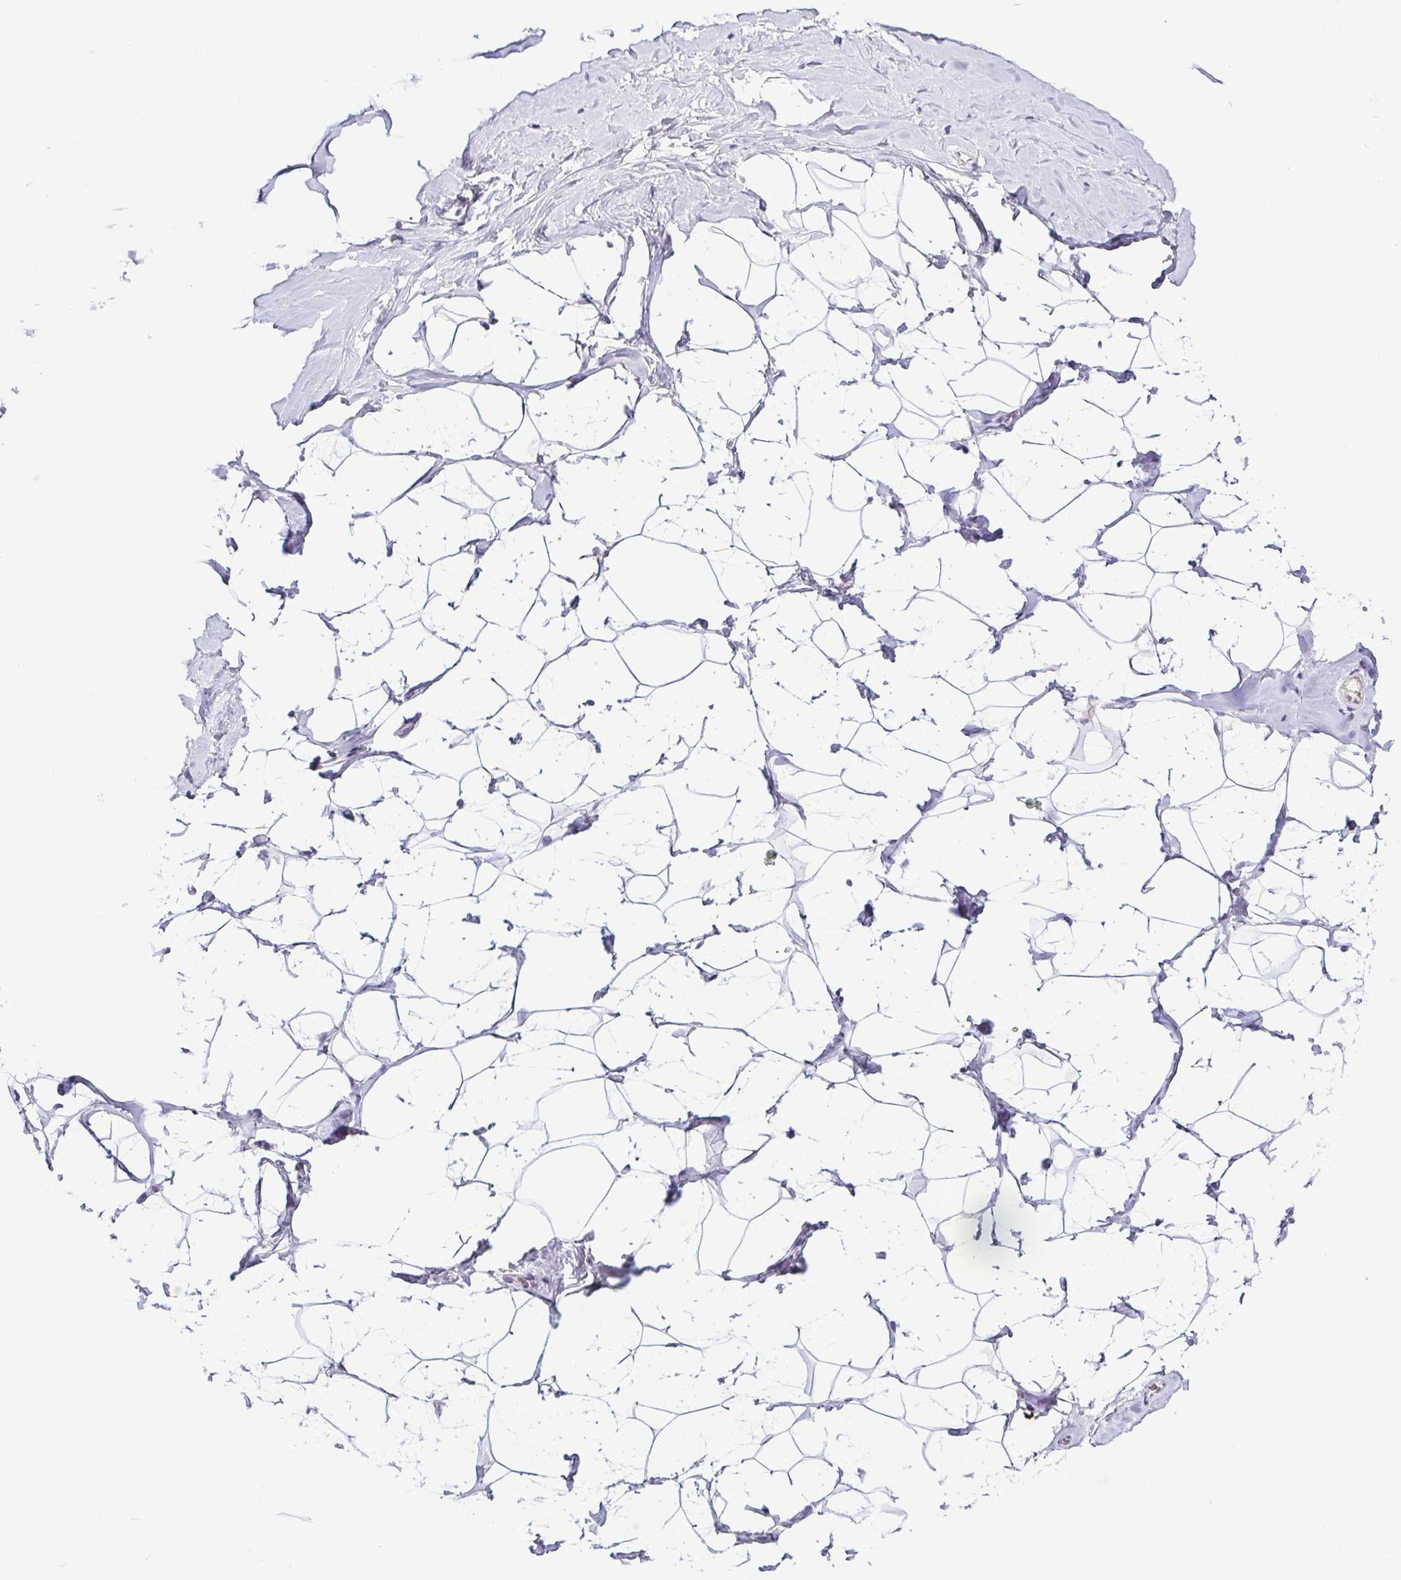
{"staining": {"intensity": "negative", "quantity": "none", "location": "none"}, "tissue": "breast", "cell_type": "Adipocytes", "image_type": "normal", "snomed": [{"axis": "morphology", "description": "Normal tissue, NOS"}, {"axis": "topography", "description": "Breast"}], "caption": "High magnification brightfield microscopy of unremarkable breast stained with DAB (3,3'-diaminobenzidine) (brown) and counterstained with hematoxylin (blue): adipocytes show no significant positivity.", "gene": "TCF3", "patient": {"sex": "female", "age": 32}}